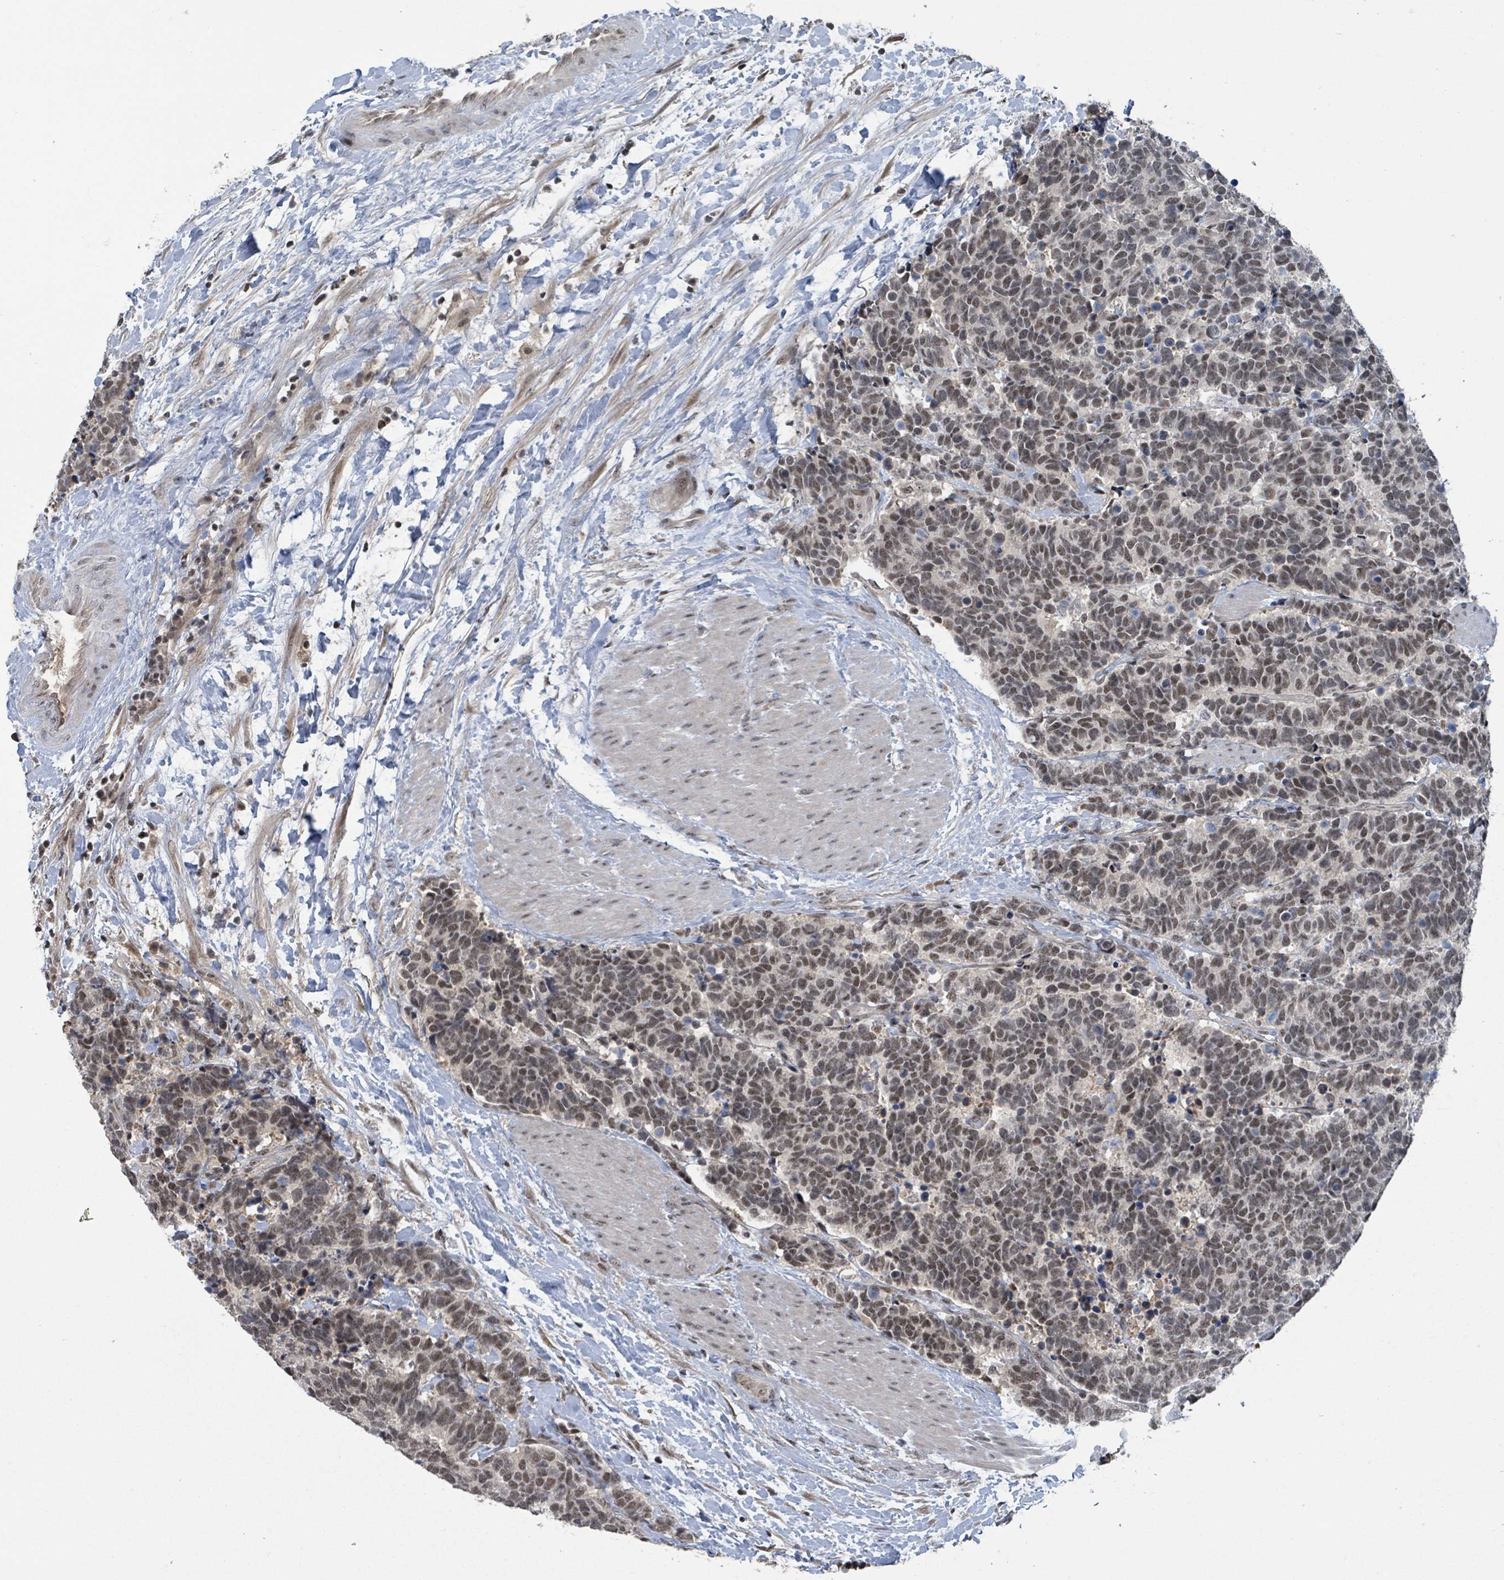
{"staining": {"intensity": "moderate", "quantity": ">75%", "location": "nuclear"}, "tissue": "carcinoid", "cell_type": "Tumor cells", "image_type": "cancer", "snomed": [{"axis": "morphology", "description": "Carcinoma, NOS"}, {"axis": "morphology", "description": "Carcinoid, malignant, NOS"}, {"axis": "topography", "description": "Prostate"}], "caption": "Protein staining by immunohistochemistry (IHC) shows moderate nuclear staining in about >75% of tumor cells in malignant carcinoid. The protein is shown in brown color, while the nuclei are stained blue.", "gene": "ZBTB14", "patient": {"sex": "male", "age": 57}}